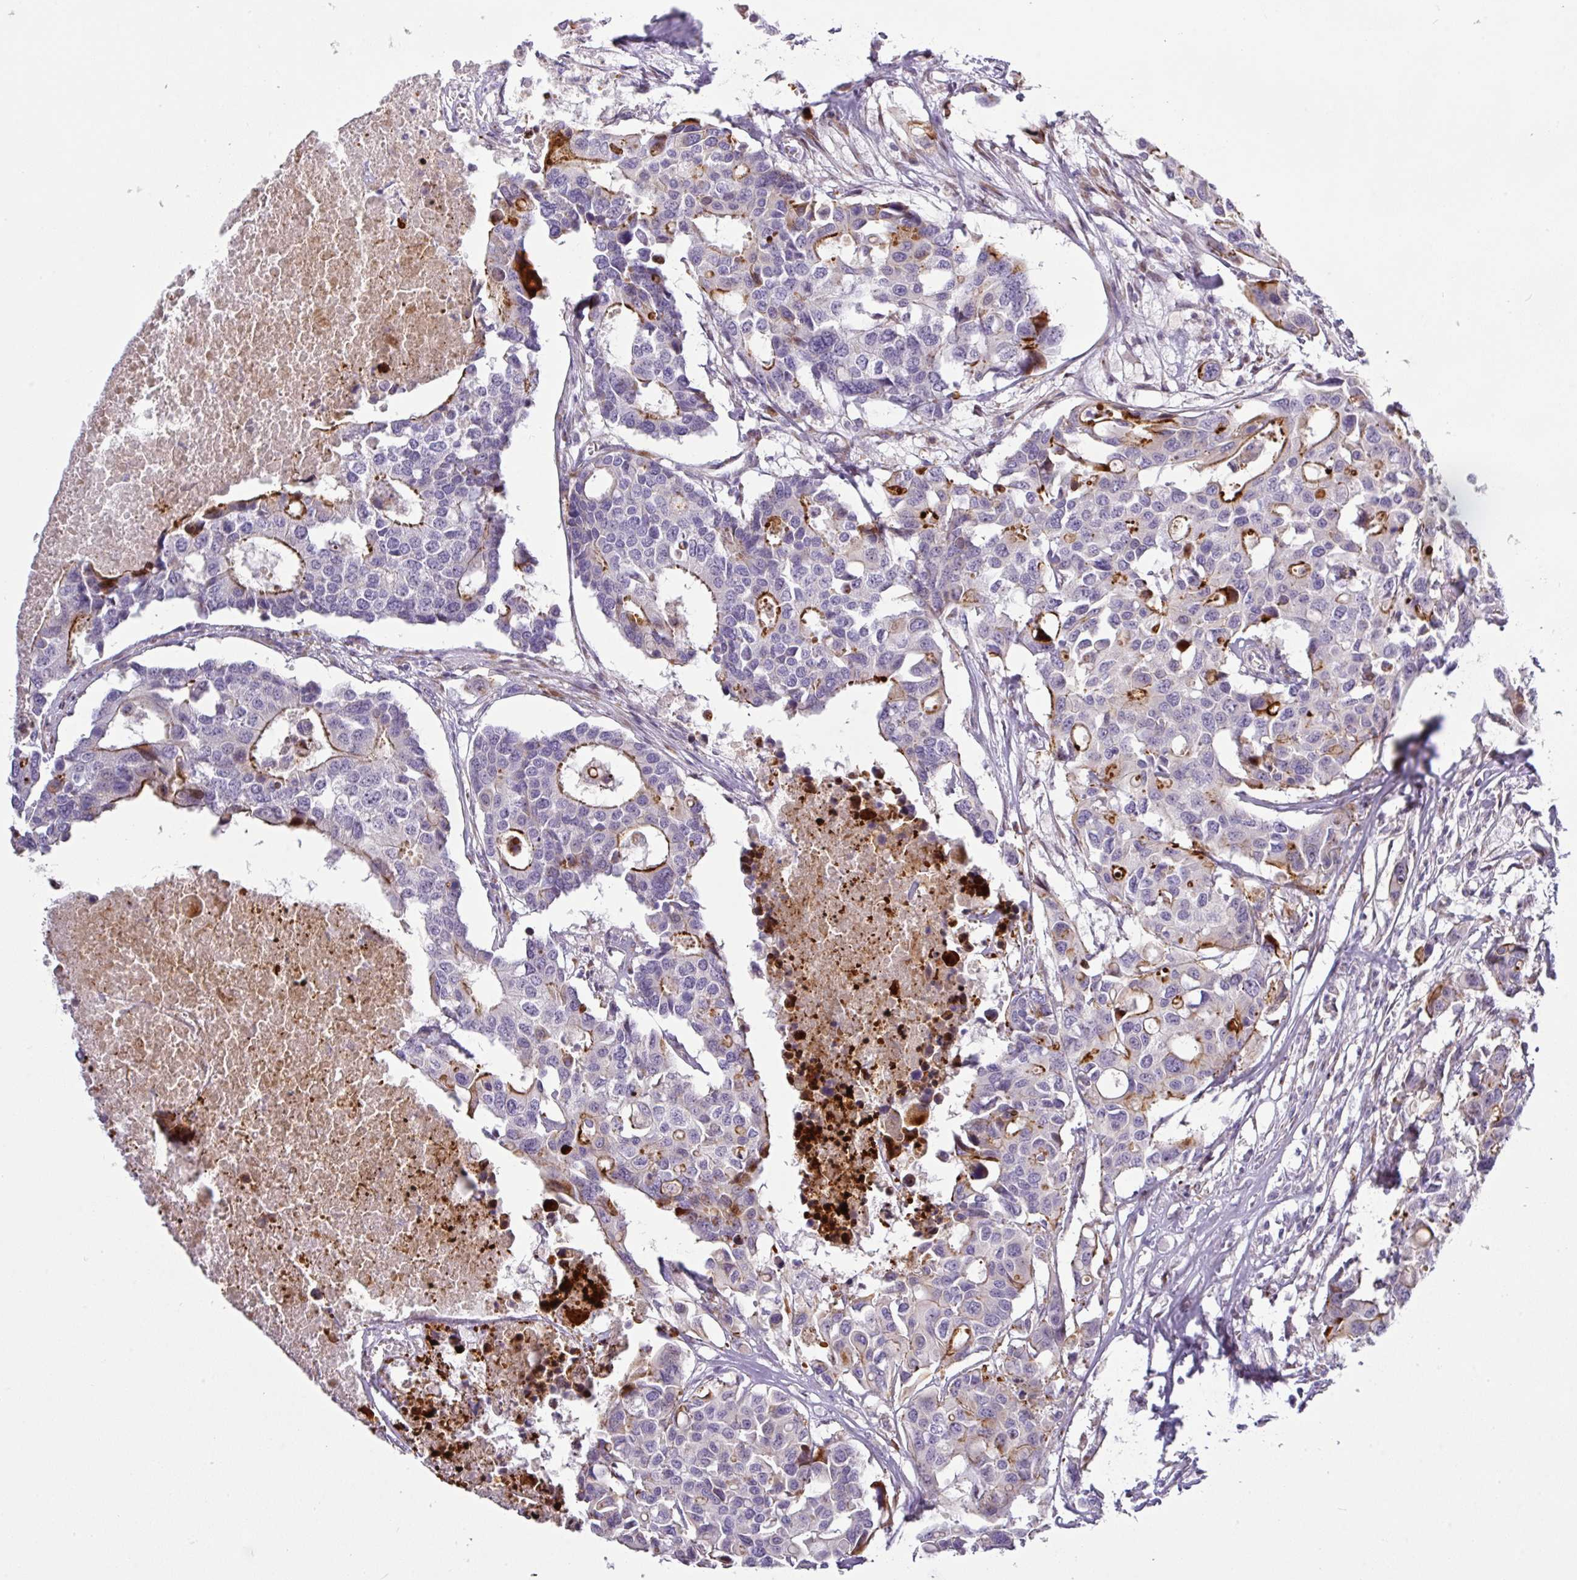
{"staining": {"intensity": "moderate", "quantity": "<25%", "location": "cytoplasmic/membranous"}, "tissue": "colorectal cancer", "cell_type": "Tumor cells", "image_type": "cancer", "snomed": [{"axis": "morphology", "description": "Adenocarcinoma, NOS"}, {"axis": "topography", "description": "Colon"}], "caption": "This is an image of immunohistochemistry staining of colorectal cancer (adenocarcinoma), which shows moderate expression in the cytoplasmic/membranous of tumor cells.", "gene": "ATP6V1F", "patient": {"sex": "male", "age": 77}}